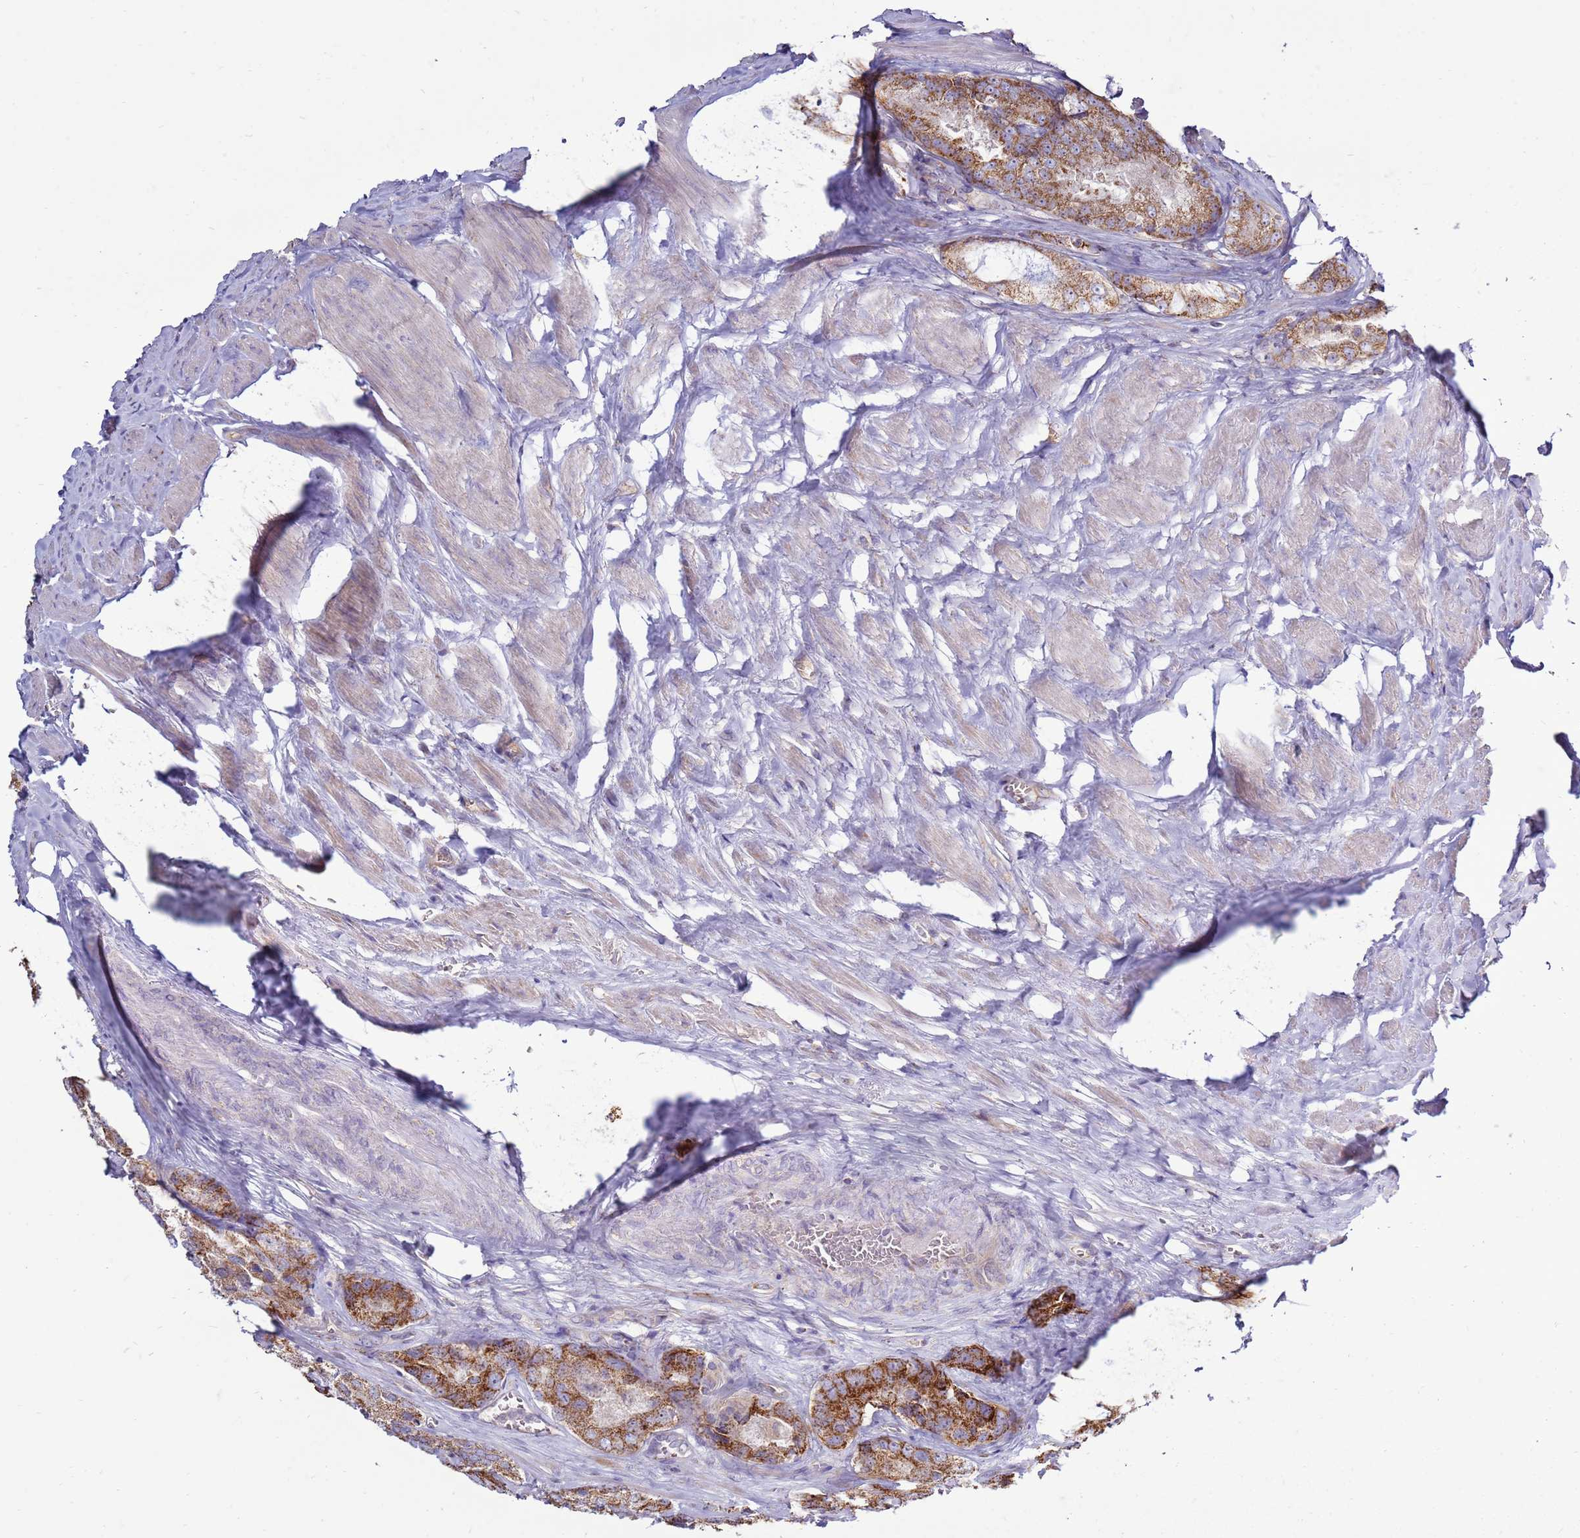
{"staining": {"intensity": "moderate", "quantity": ">75%", "location": "cytoplasmic/membranous"}, "tissue": "prostate cancer", "cell_type": "Tumor cells", "image_type": "cancer", "snomed": [{"axis": "morphology", "description": "Adenocarcinoma, Low grade"}, {"axis": "topography", "description": "Prostate"}], "caption": "Immunohistochemistry (IHC) image of prostate cancer (low-grade adenocarcinoma) stained for a protein (brown), which displays medium levels of moderate cytoplasmic/membranous expression in approximately >75% of tumor cells.", "gene": "TRAPPC4", "patient": {"sex": "male", "age": 68}}